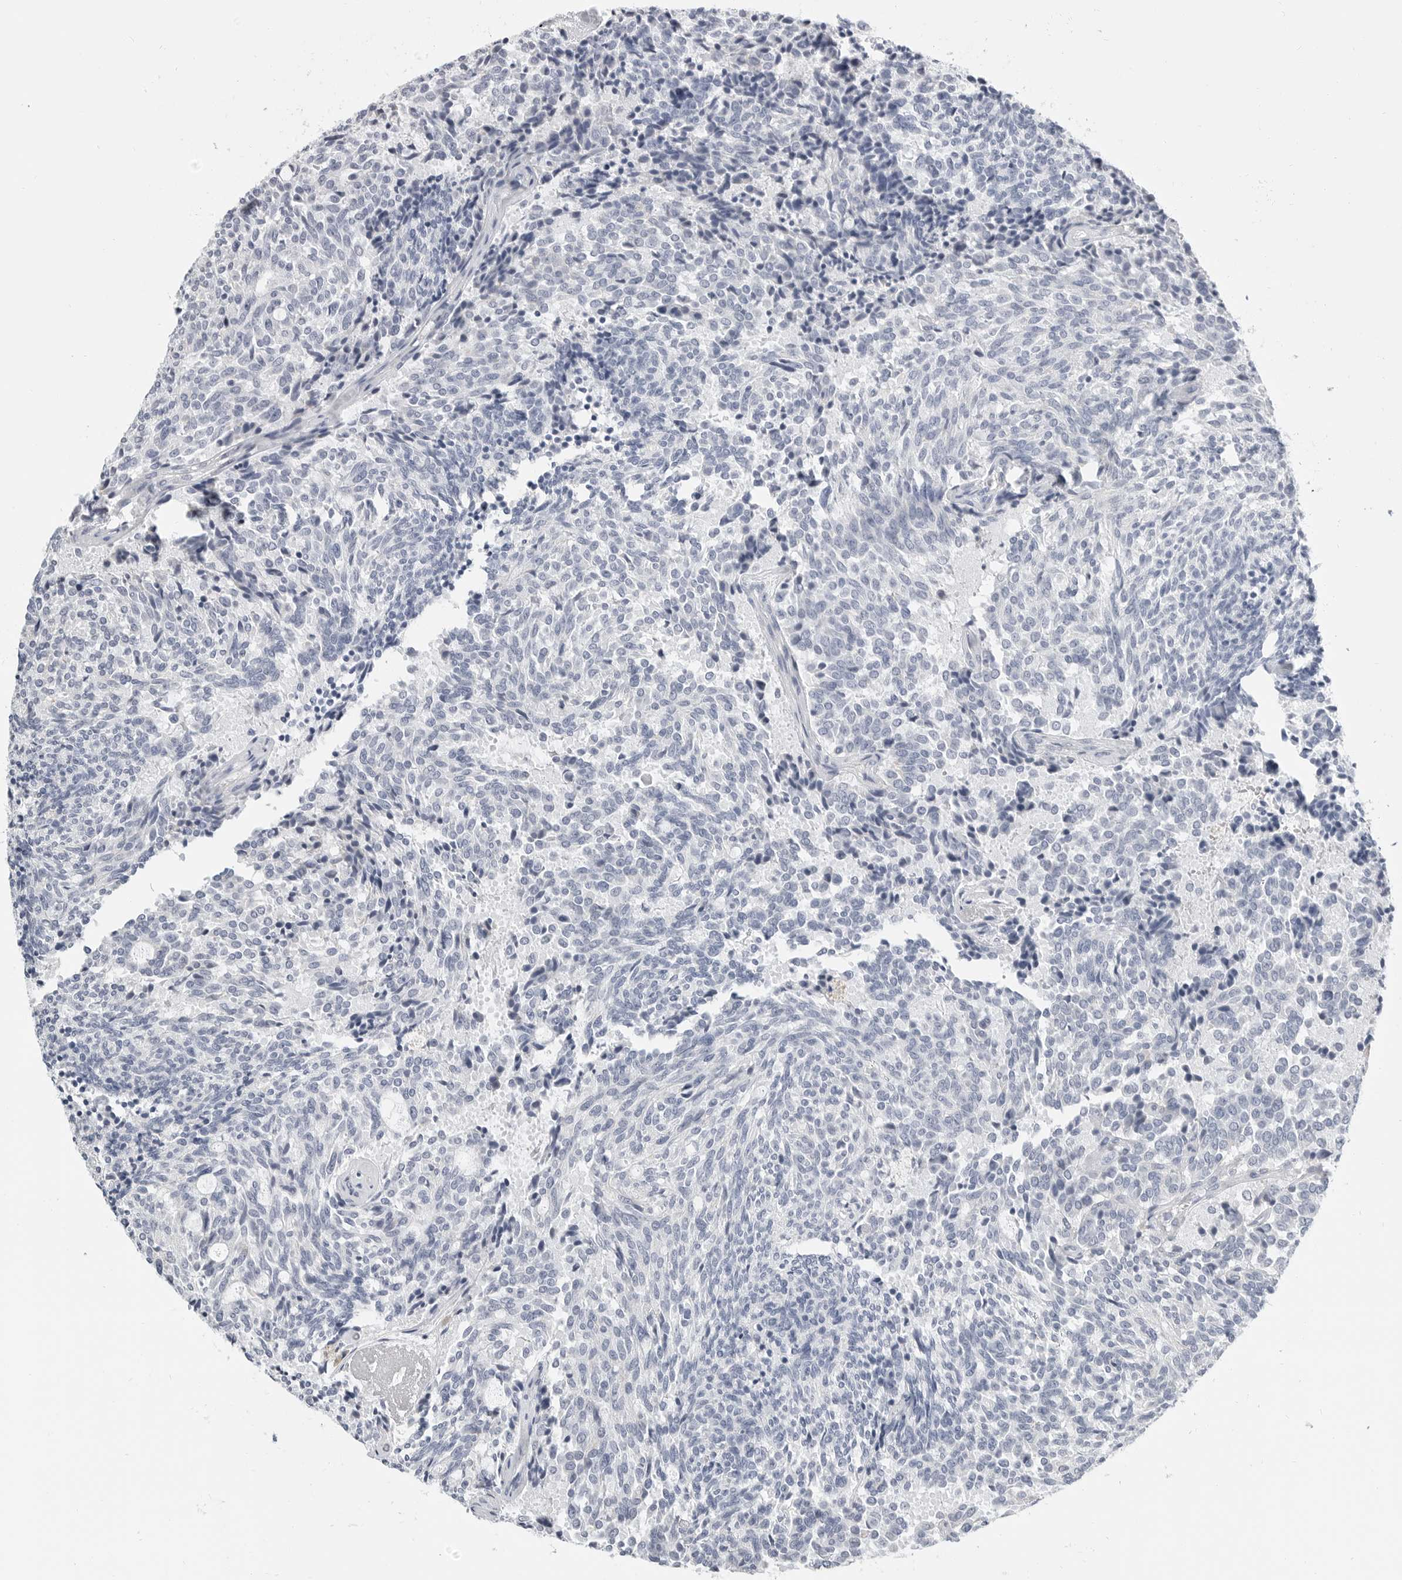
{"staining": {"intensity": "negative", "quantity": "none", "location": "none"}, "tissue": "carcinoid", "cell_type": "Tumor cells", "image_type": "cancer", "snomed": [{"axis": "morphology", "description": "Carcinoid, malignant, NOS"}, {"axis": "topography", "description": "Pancreas"}], "caption": "Immunohistochemistry (IHC) micrograph of neoplastic tissue: carcinoid stained with DAB (3,3'-diaminobenzidine) displays no significant protein expression in tumor cells.", "gene": "PLN", "patient": {"sex": "female", "age": 54}}